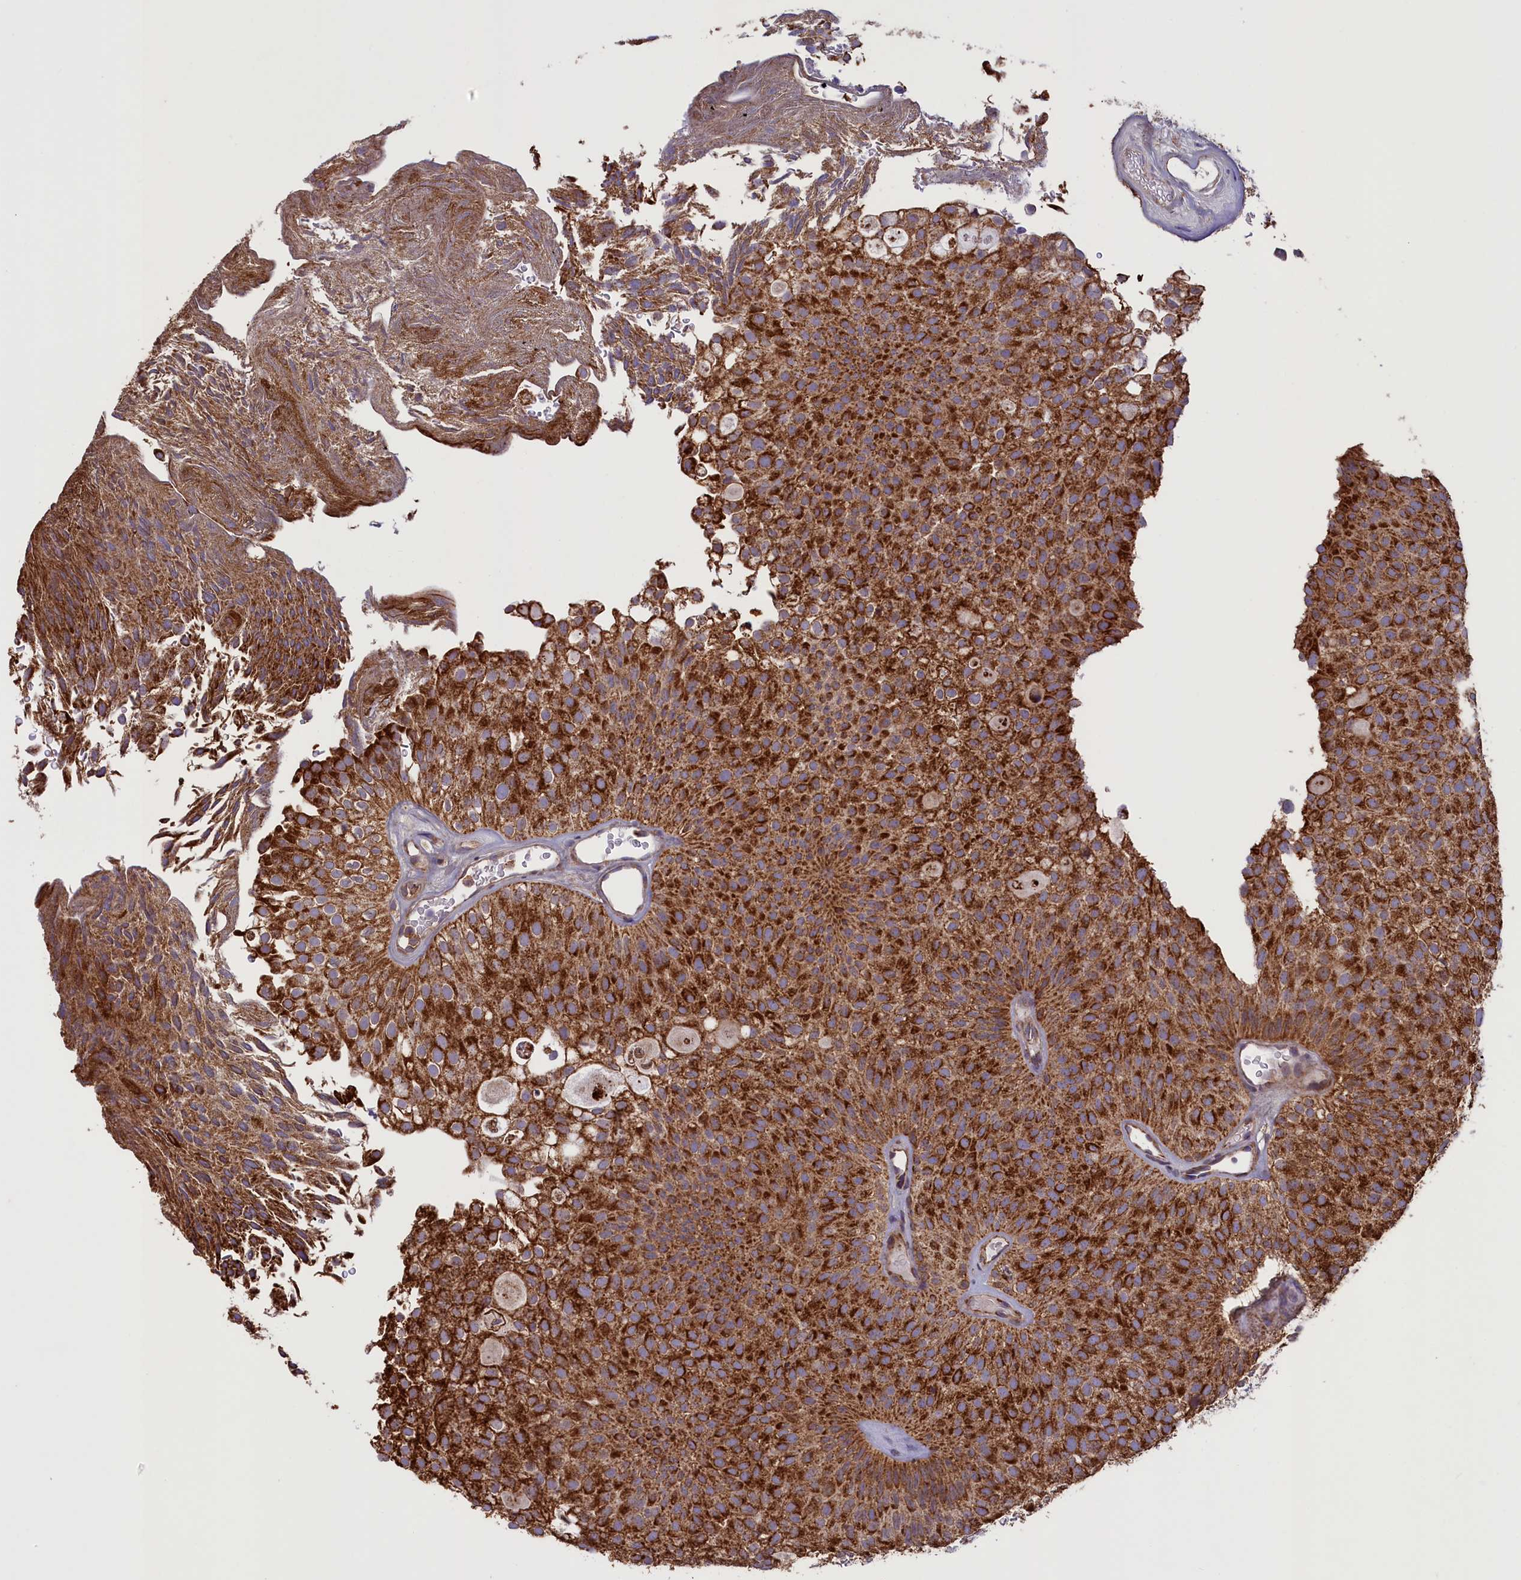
{"staining": {"intensity": "strong", "quantity": ">75%", "location": "cytoplasmic/membranous"}, "tissue": "urothelial cancer", "cell_type": "Tumor cells", "image_type": "cancer", "snomed": [{"axis": "morphology", "description": "Urothelial carcinoma, Low grade"}, {"axis": "topography", "description": "Urinary bladder"}], "caption": "An image of urothelial carcinoma (low-grade) stained for a protein demonstrates strong cytoplasmic/membranous brown staining in tumor cells. (DAB (3,3'-diaminobenzidine) IHC with brightfield microscopy, high magnification).", "gene": "ACAD8", "patient": {"sex": "male", "age": 78}}